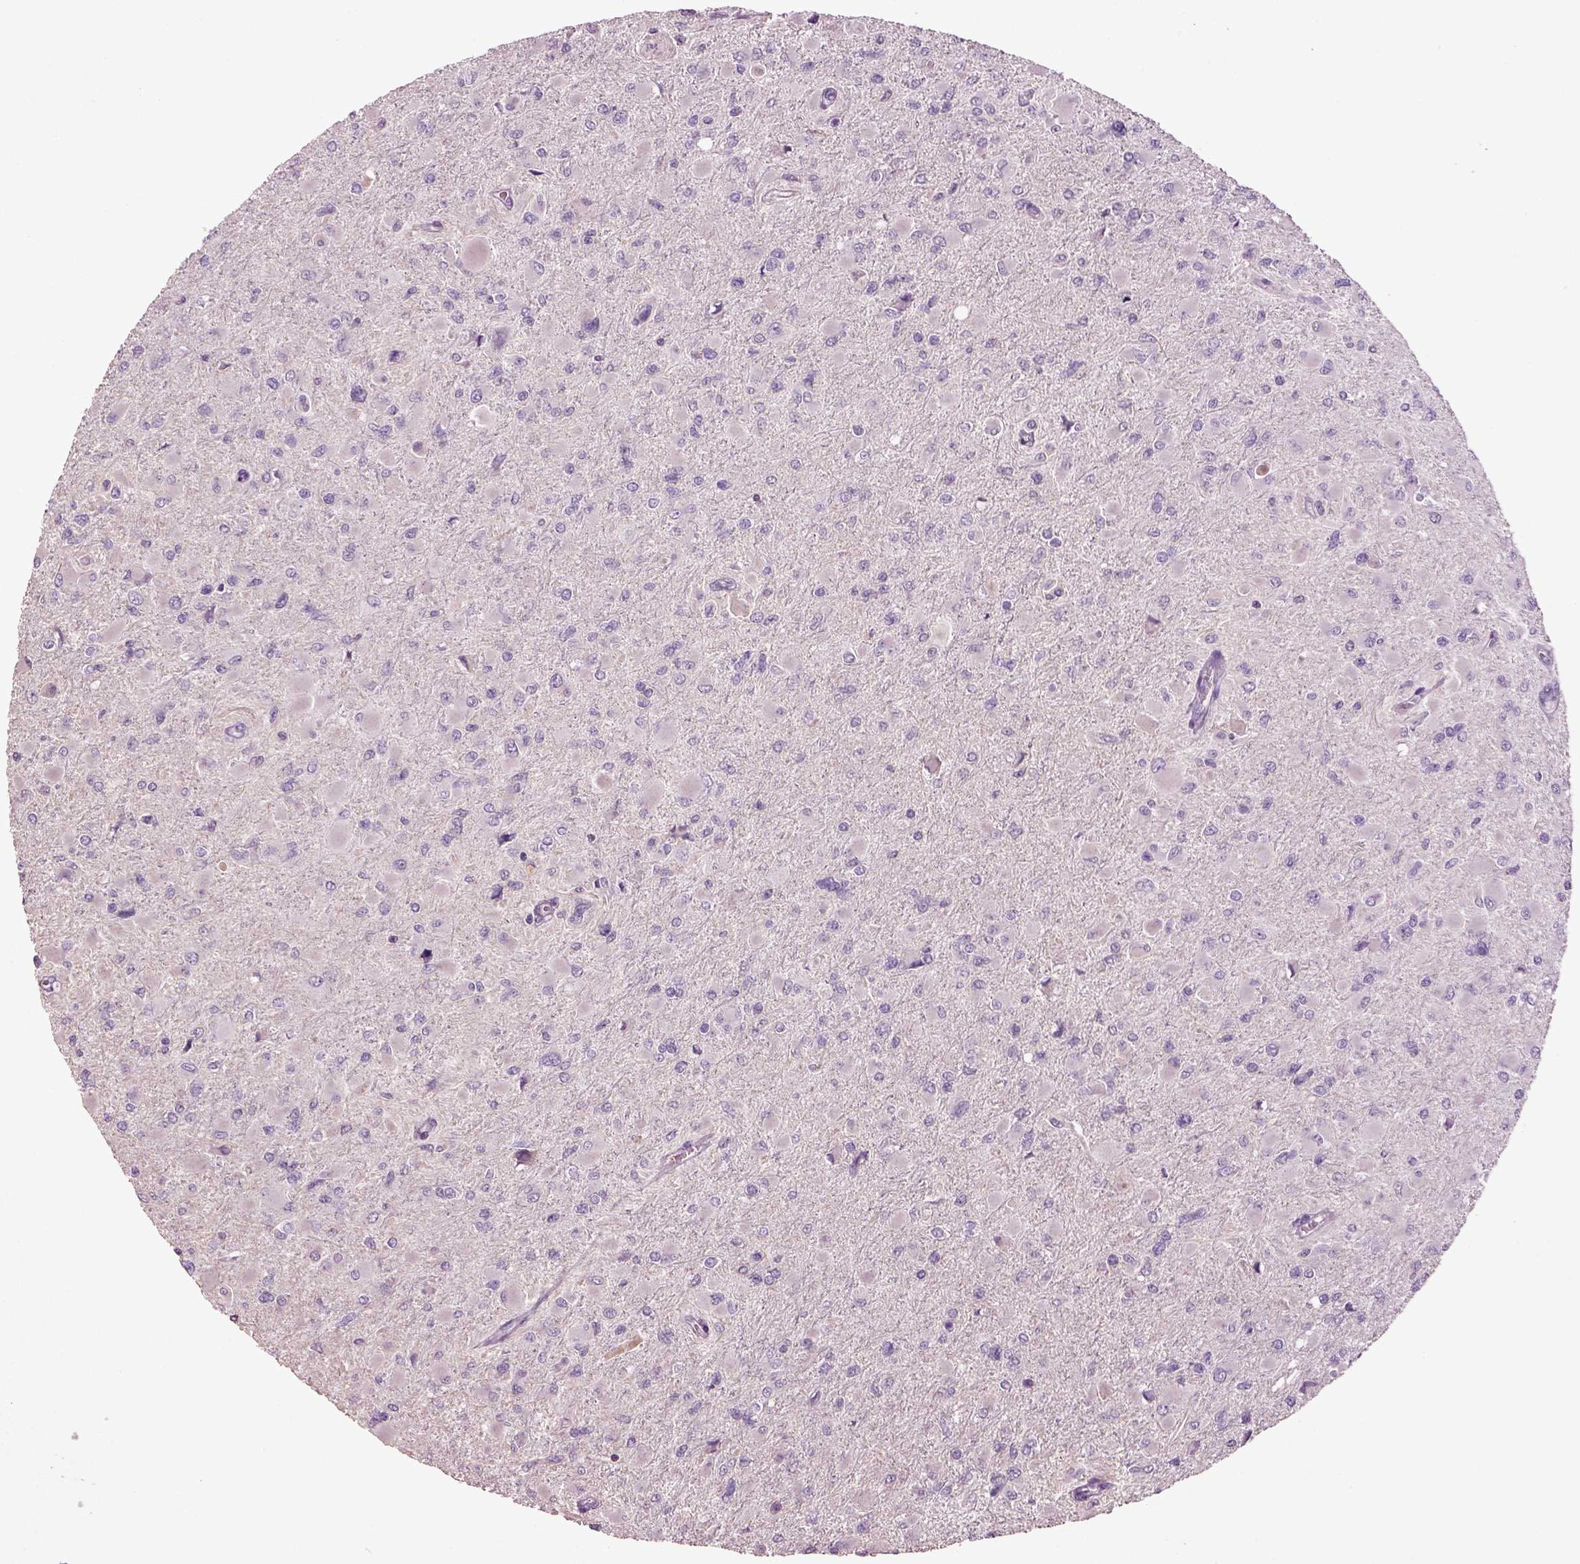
{"staining": {"intensity": "negative", "quantity": "none", "location": "none"}, "tissue": "glioma", "cell_type": "Tumor cells", "image_type": "cancer", "snomed": [{"axis": "morphology", "description": "Glioma, malignant, High grade"}, {"axis": "topography", "description": "Cerebral cortex"}], "caption": "Immunohistochemistry of human malignant glioma (high-grade) displays no positivity in tumor cells.", "gene": "DEFB118", "patient": {"sex": "female", "age": 36}}